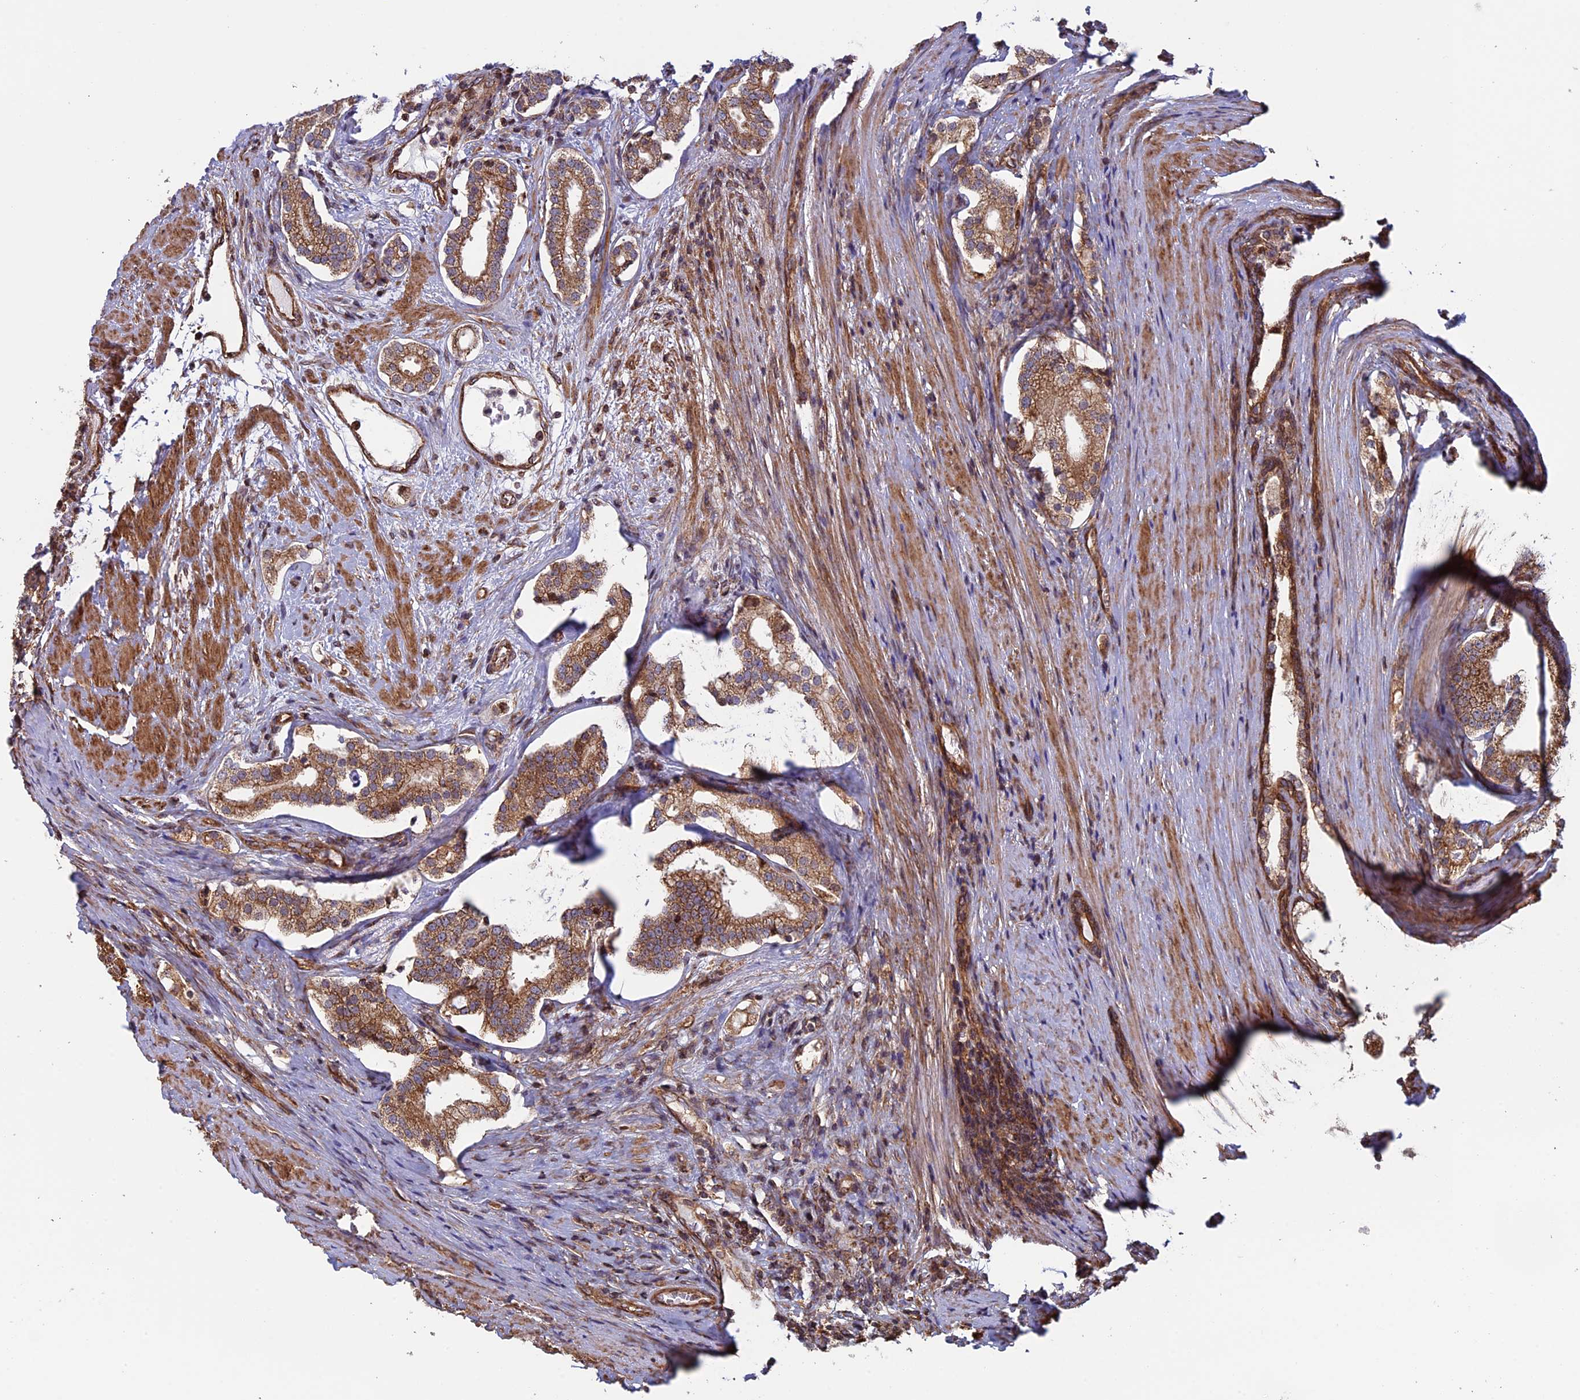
{"staining": {"intensity": "moderate", "quantity": ">75%", "location": "cytoplasmic/membranous"}, "tissue": "prostate cancer", "cell_type": "Tumor cells", "image_type": "cancer", "snomed": [{"axis": "morphology", "description": "Adenocarcinoma, High grade"}, {"axis": "topography", "description": "Prostate"}], "caption": "A brown stain shows moderate cytoplasmic/membranous positivity of a protein in human prostate cancer (adenocarcinoma (high-grade)) tumor cells.", "gene": "CCDC8", "patient": {"sex": "male", "age": 69}}